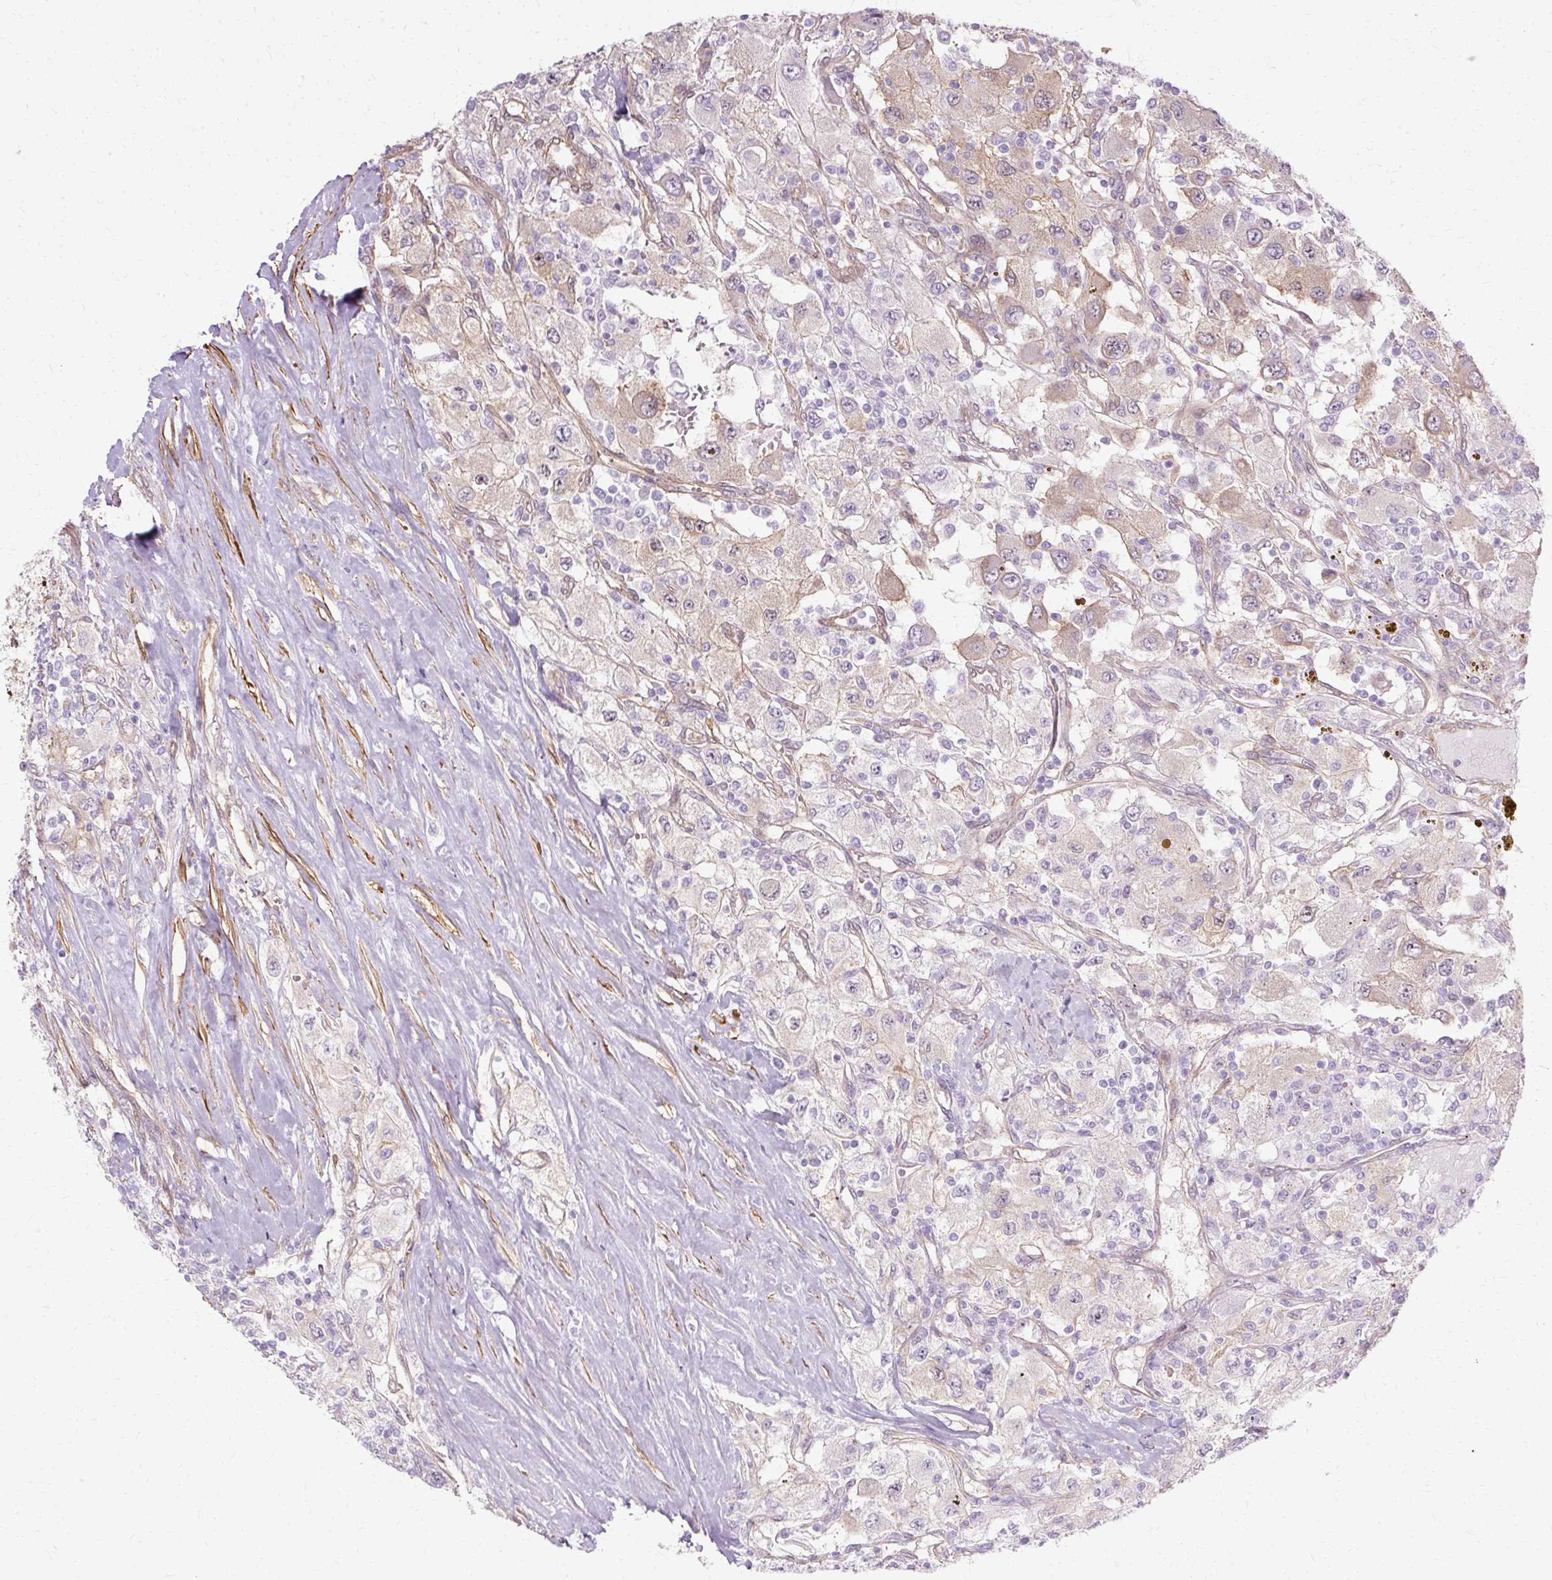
{"staining": {"intensity": "weak", "quantity": "<25%", "location": "cytoplasmic/membranous"}, "tissue": "renal cancer", "cell_type": "Tumor cells", "image_type": "cancer", "snomed": [{"axis": "morphology", "description": "Adenocarcinoma, NOS"}, {"axis": "topography", "description": "Kidney"}], "caption": "IHC histopathology image of renal adenocarcinoma stained for a protein (brown), which exhibits no positivity in tumor cells.", "gene": "CNN3", "patient": {"sex": "female", "age": 67}}